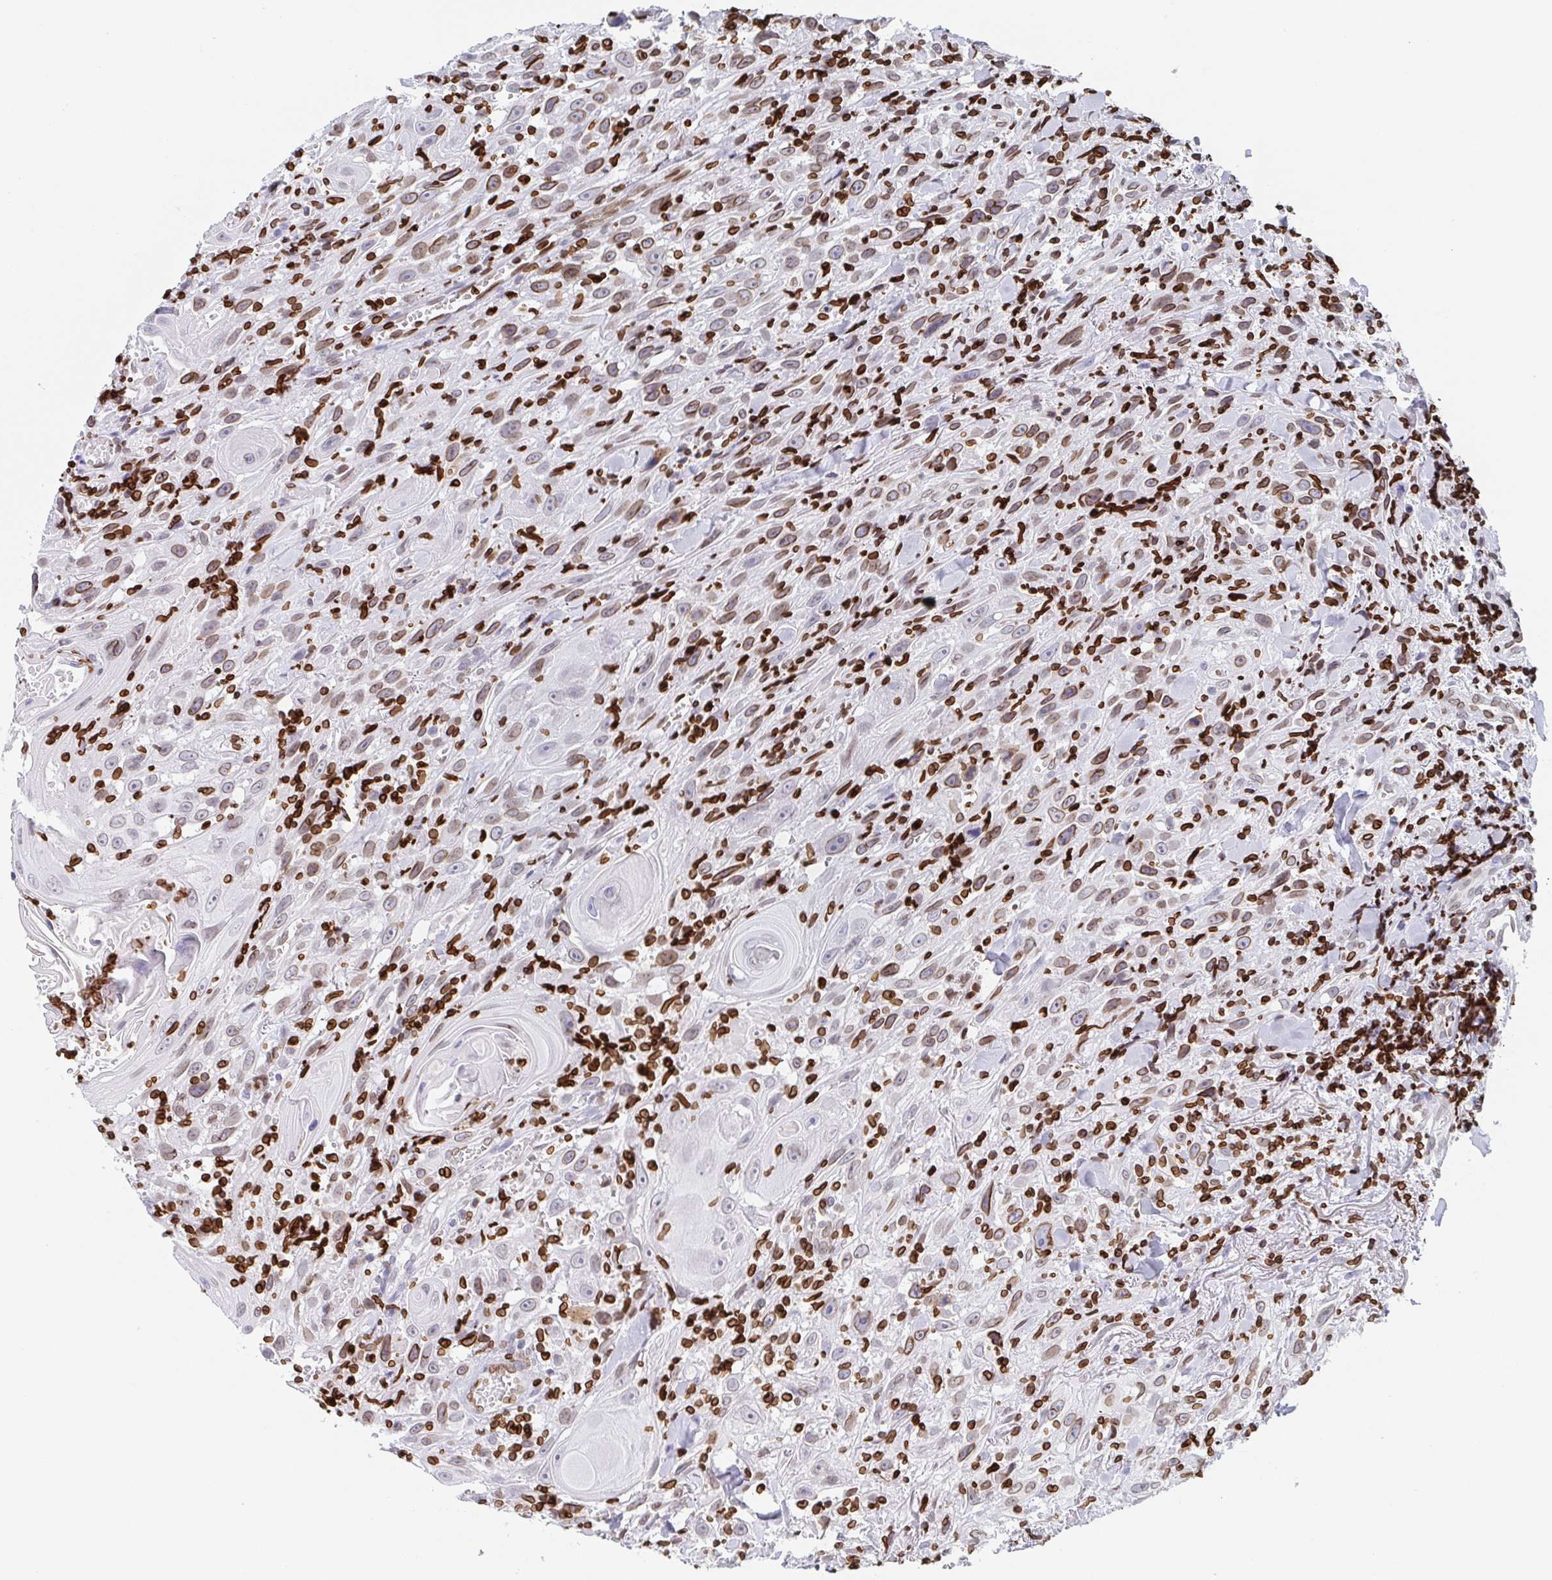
{"staining": {"intensity": "weak", "quantity": ">75%", "location": "cytoplasmic/membranous,nuclear"}, "tissue": "head and neck cancer", "cell_type": "Tumor cells", "image_type": "cancer", "snomed": [{"axis": "morphology", "description": "Squamous cell carcinoma, NOS"}, {"axis": "topography", "description": "Head-Neck"}], "caption": "Protein analysis of head and neck cancer (squamous cell carcinoma) tissue displays weak cytoplasmic/membranous and nuclear expression in about >75% of tumor cells. The protein is stained brown, and the nuclei are stained in blue (DAB (3,3'-diaminobenzidine) IHC with brightfield microscopy, high magnification).", "gene": "BTBD7", "patient": {"sex": "female", "age": 95}}